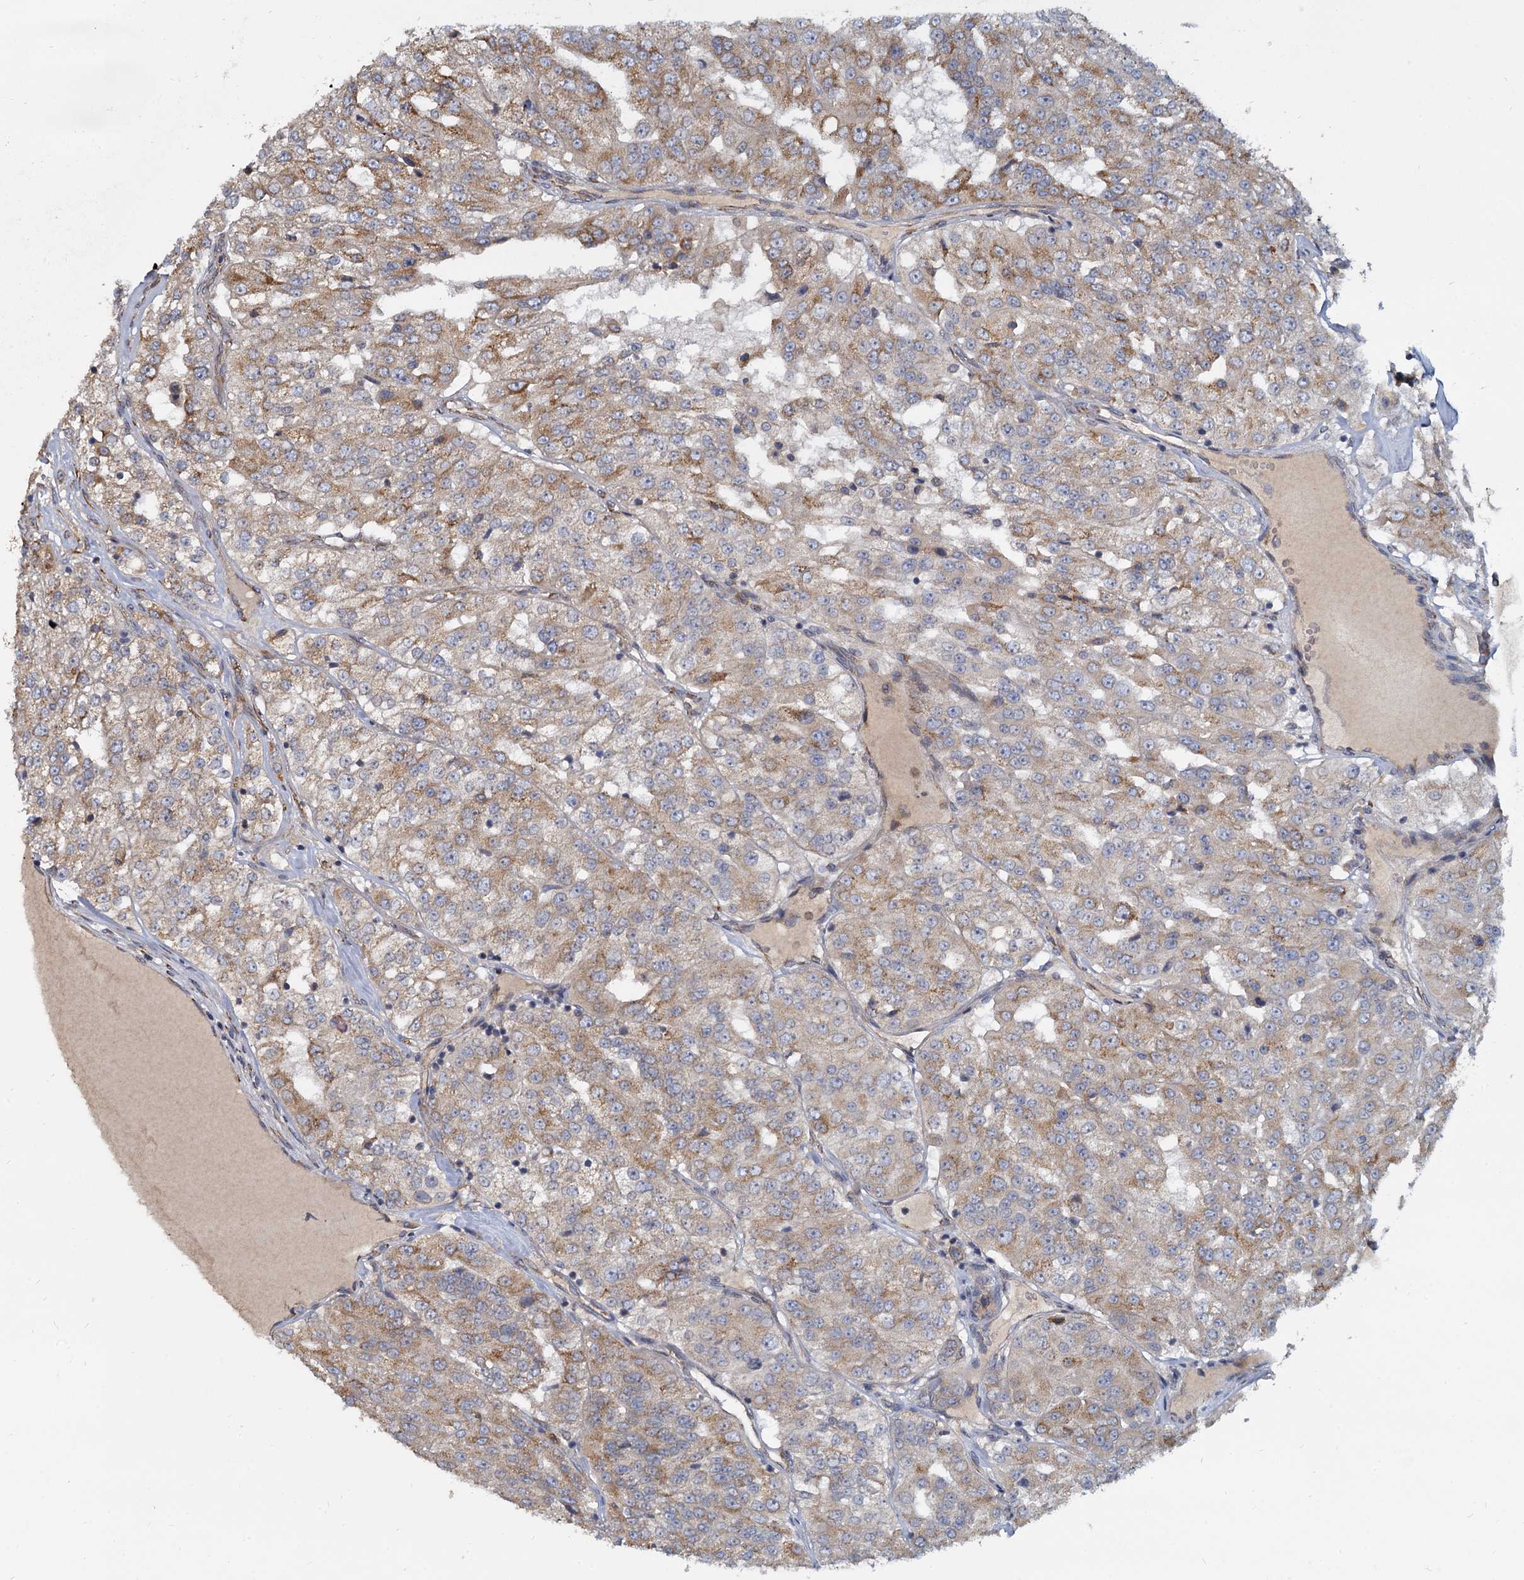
{"staining": {"intensity": "moderate", "quantity": ">75%", "location": "cytoplasmic/membranous"}, "tissue": "renal cancer", "cell_type": "Tumor cells", "image_type": "cancer", "snomed": [{"axis": "morphology", "description": "Adenocarcinoma, NOS"}, {"axis": "topography", "description": "Kidney"}], "caption": "Immunohistochemistry (IHC) (DAB) staining of renal adenocarcinoma shows moderate cytoplasmic/membranous protein expression in about >75% of tumor cells.", "gene": "LRRC51", "patient": {"sex": "female", "age": 63}}